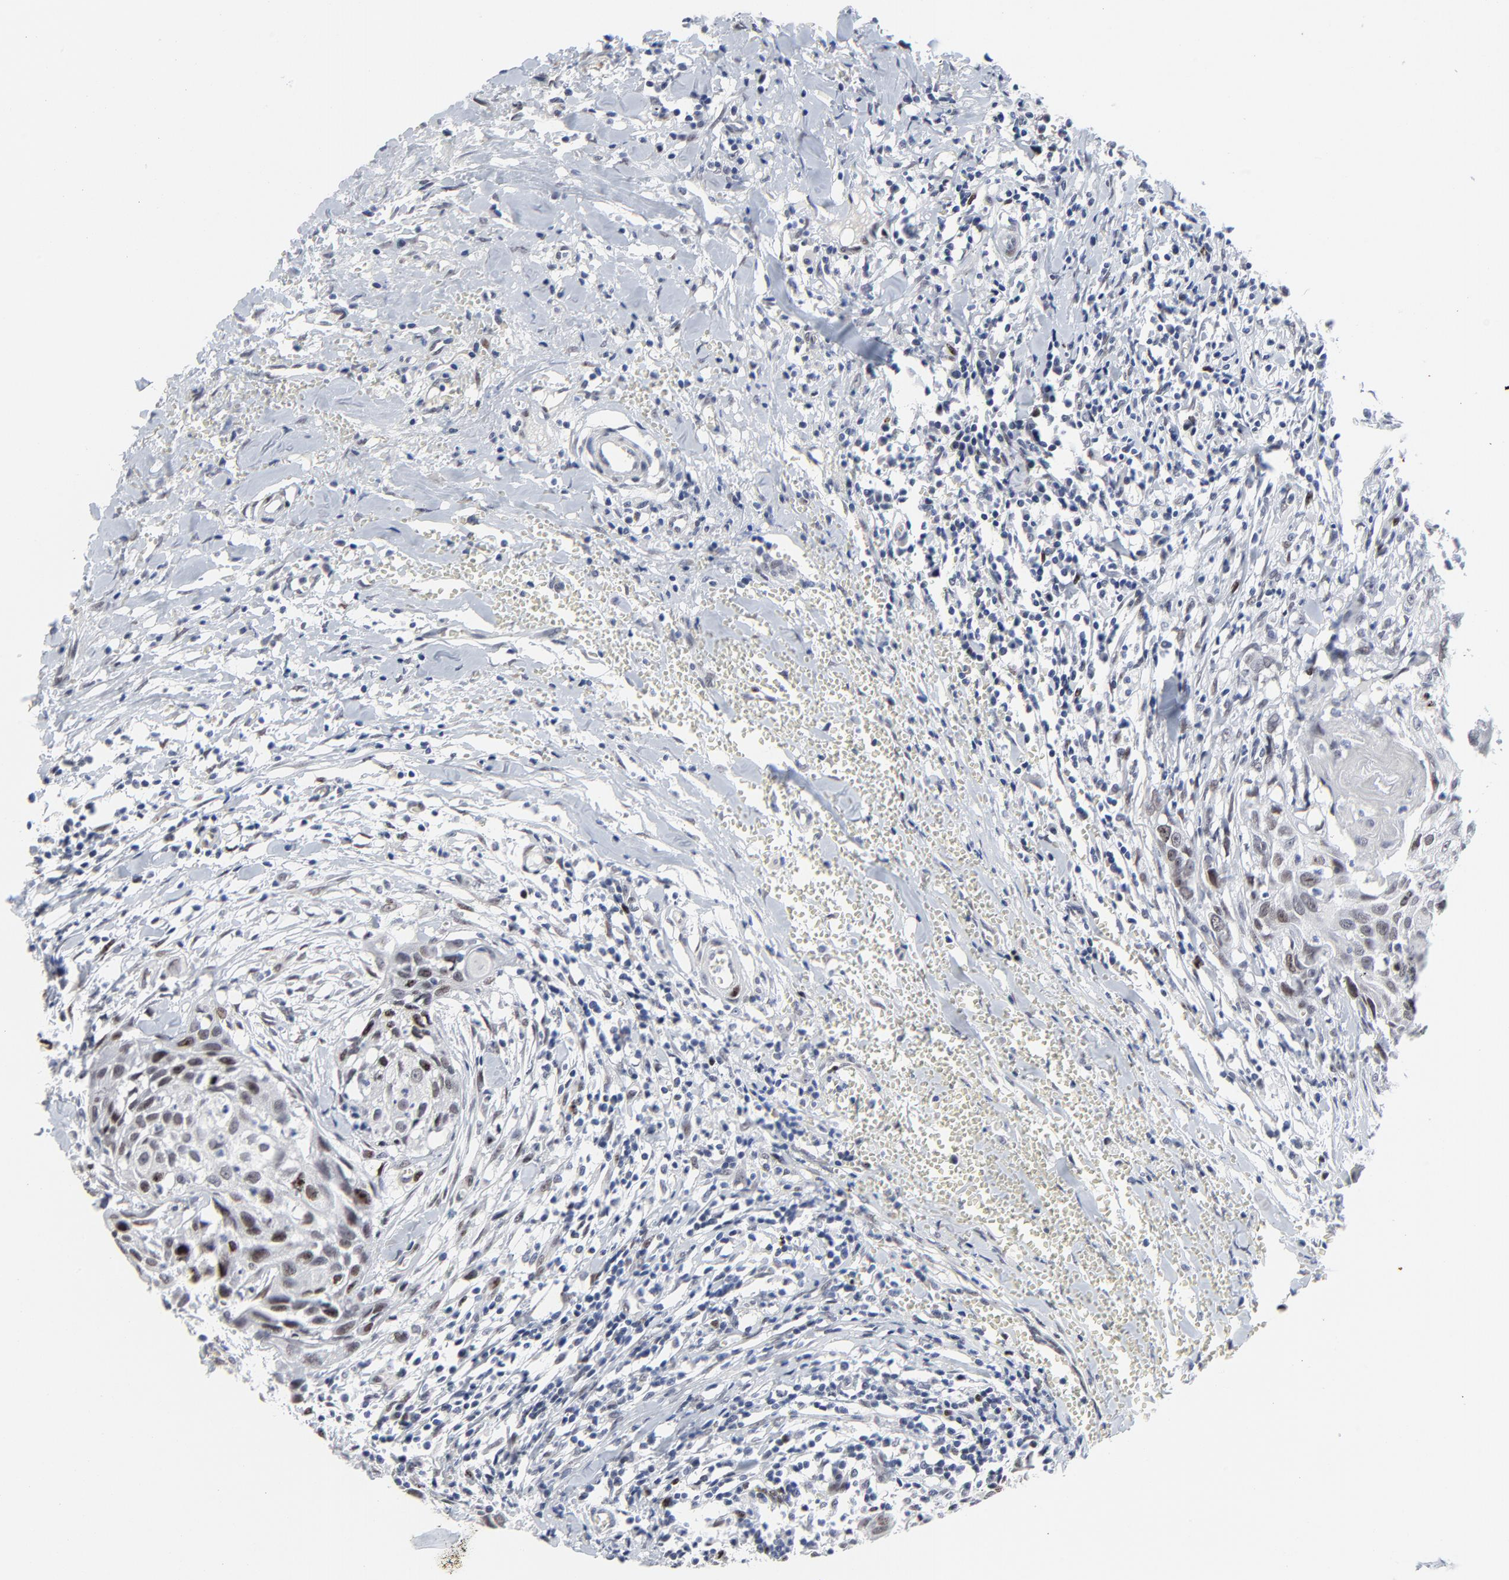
{"staining": {"intensity": "weak", "quantity": "25%-75%", "location": "nuclear"}, "tissue": "head and neck cancer", "cell_type": "Tumor cells", "image_type": "cancer", "snomed": [{"axis": "morphology", "description": "Squamous cell carcinoma, NOS"}, {"axis": "topography", "description": "Head-Neck"}], "caption": "The photomicrograph exhibits immunohistochemical staining of head and neck cancer (squamous cell carcinoma). There is weak nuclear expression is present in about 25%-75% of tumor cells.", "gene": "ZNF589", "patient": {"sex": "male", "age": 64}}